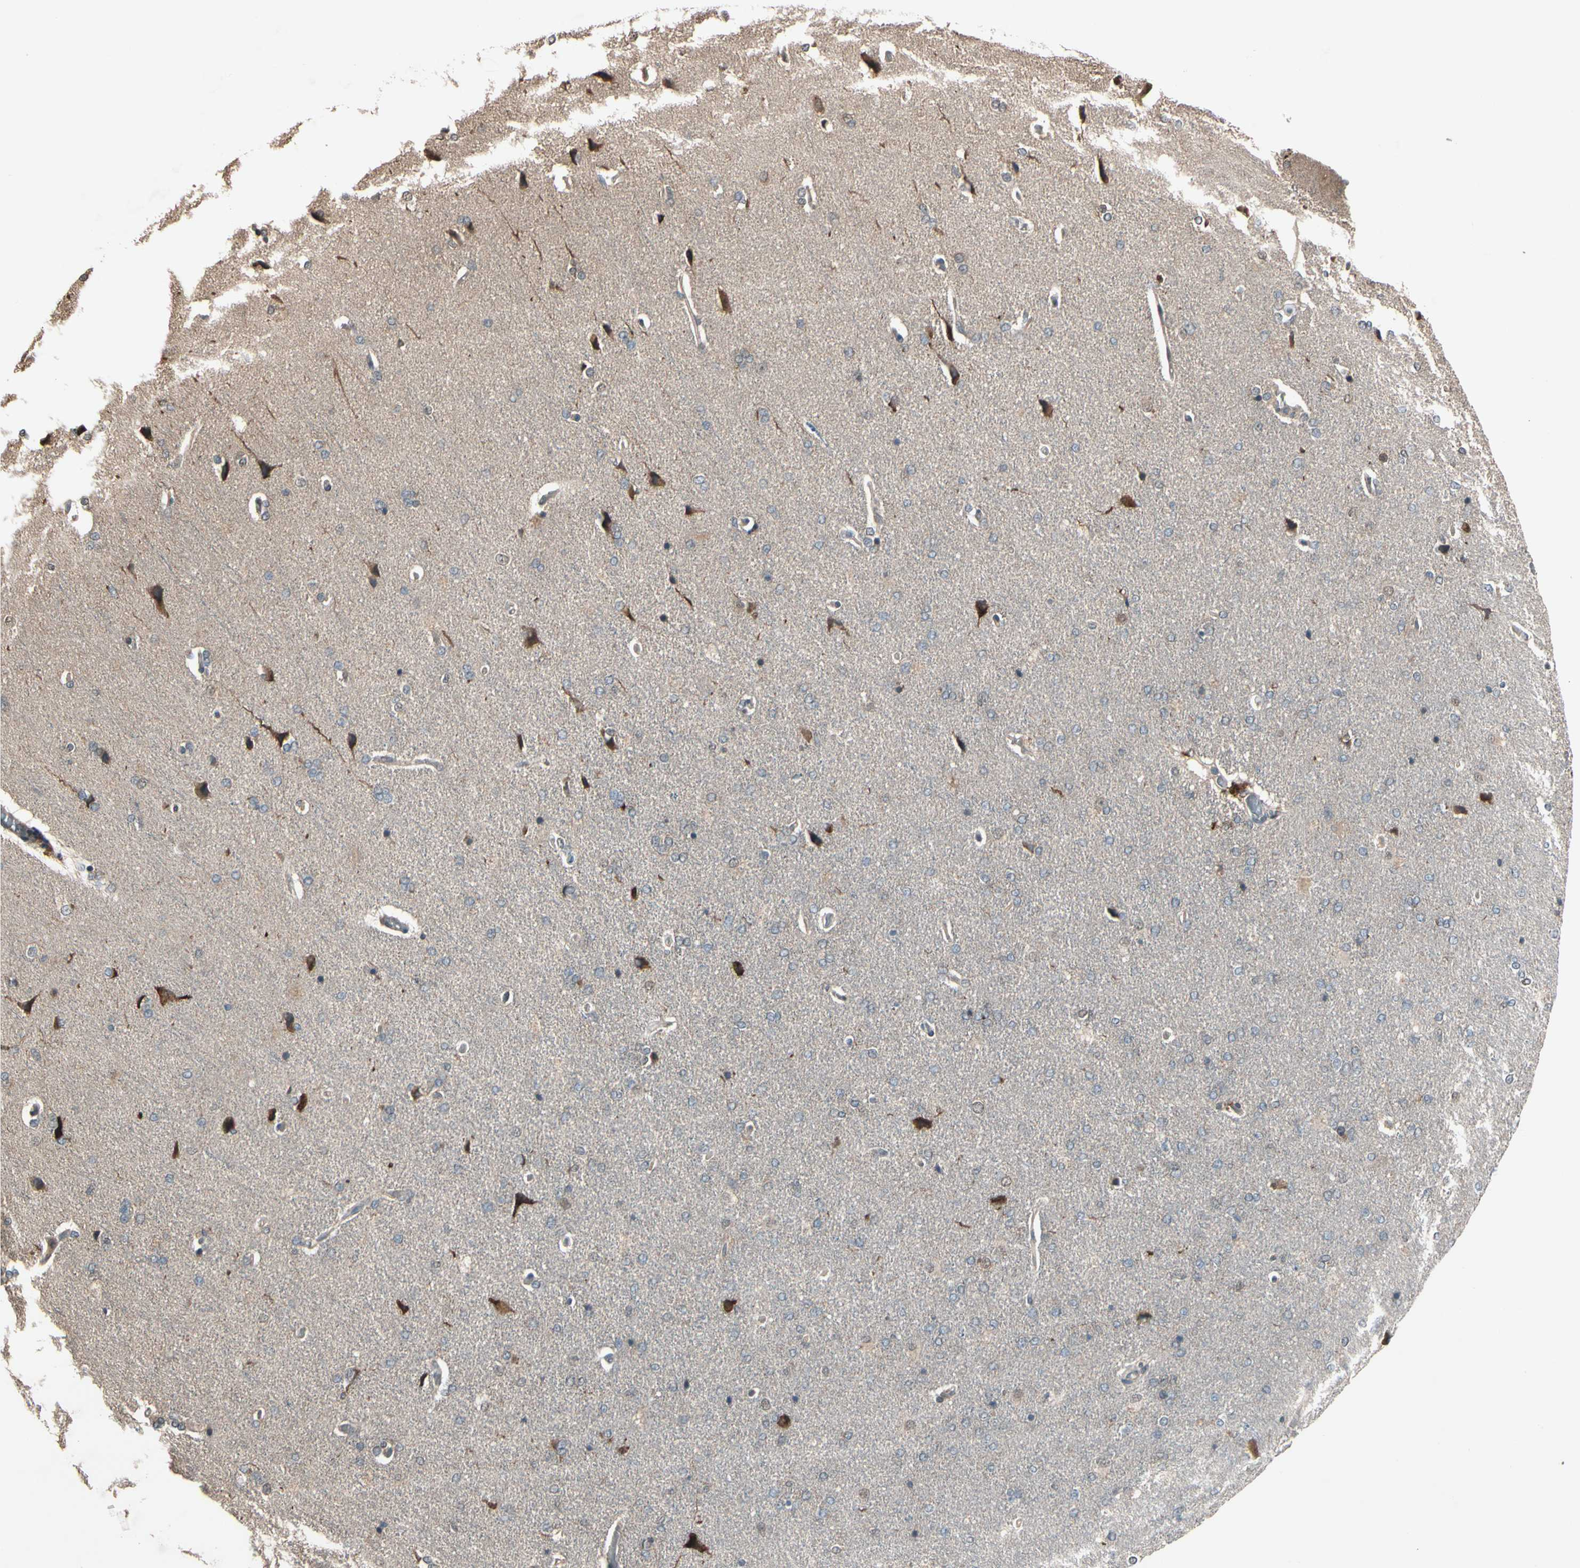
{"staining": {"intensity": "moderate", "quantity": "25%-75%", "location": "cytoplasmic/membranous"}, "tissue": "cerebral cortex", "cell_type": "Endothelial cells", "image_type": "normal", "snomed": [{"axis": "morphology", "description": "Normal tissue, NOS"}, {"axis": "topography", "description": "Cerebral cortex"}], "caption": "Immunohistochemistry staining of unremarkable cerebral cortex, which exhibits medium levels of moderate cytoplasmic/membranous positivity in about 25%-75% of endothelial cells indicating moderate cytoplasmic/membranous protein expression. The staining was performed using DAB (brown) for protein detection and nuclei were counterstained in hematoxylin (blue).", "gene": "PNPLA7", "patient": {"sex": "male", "age": 62}}